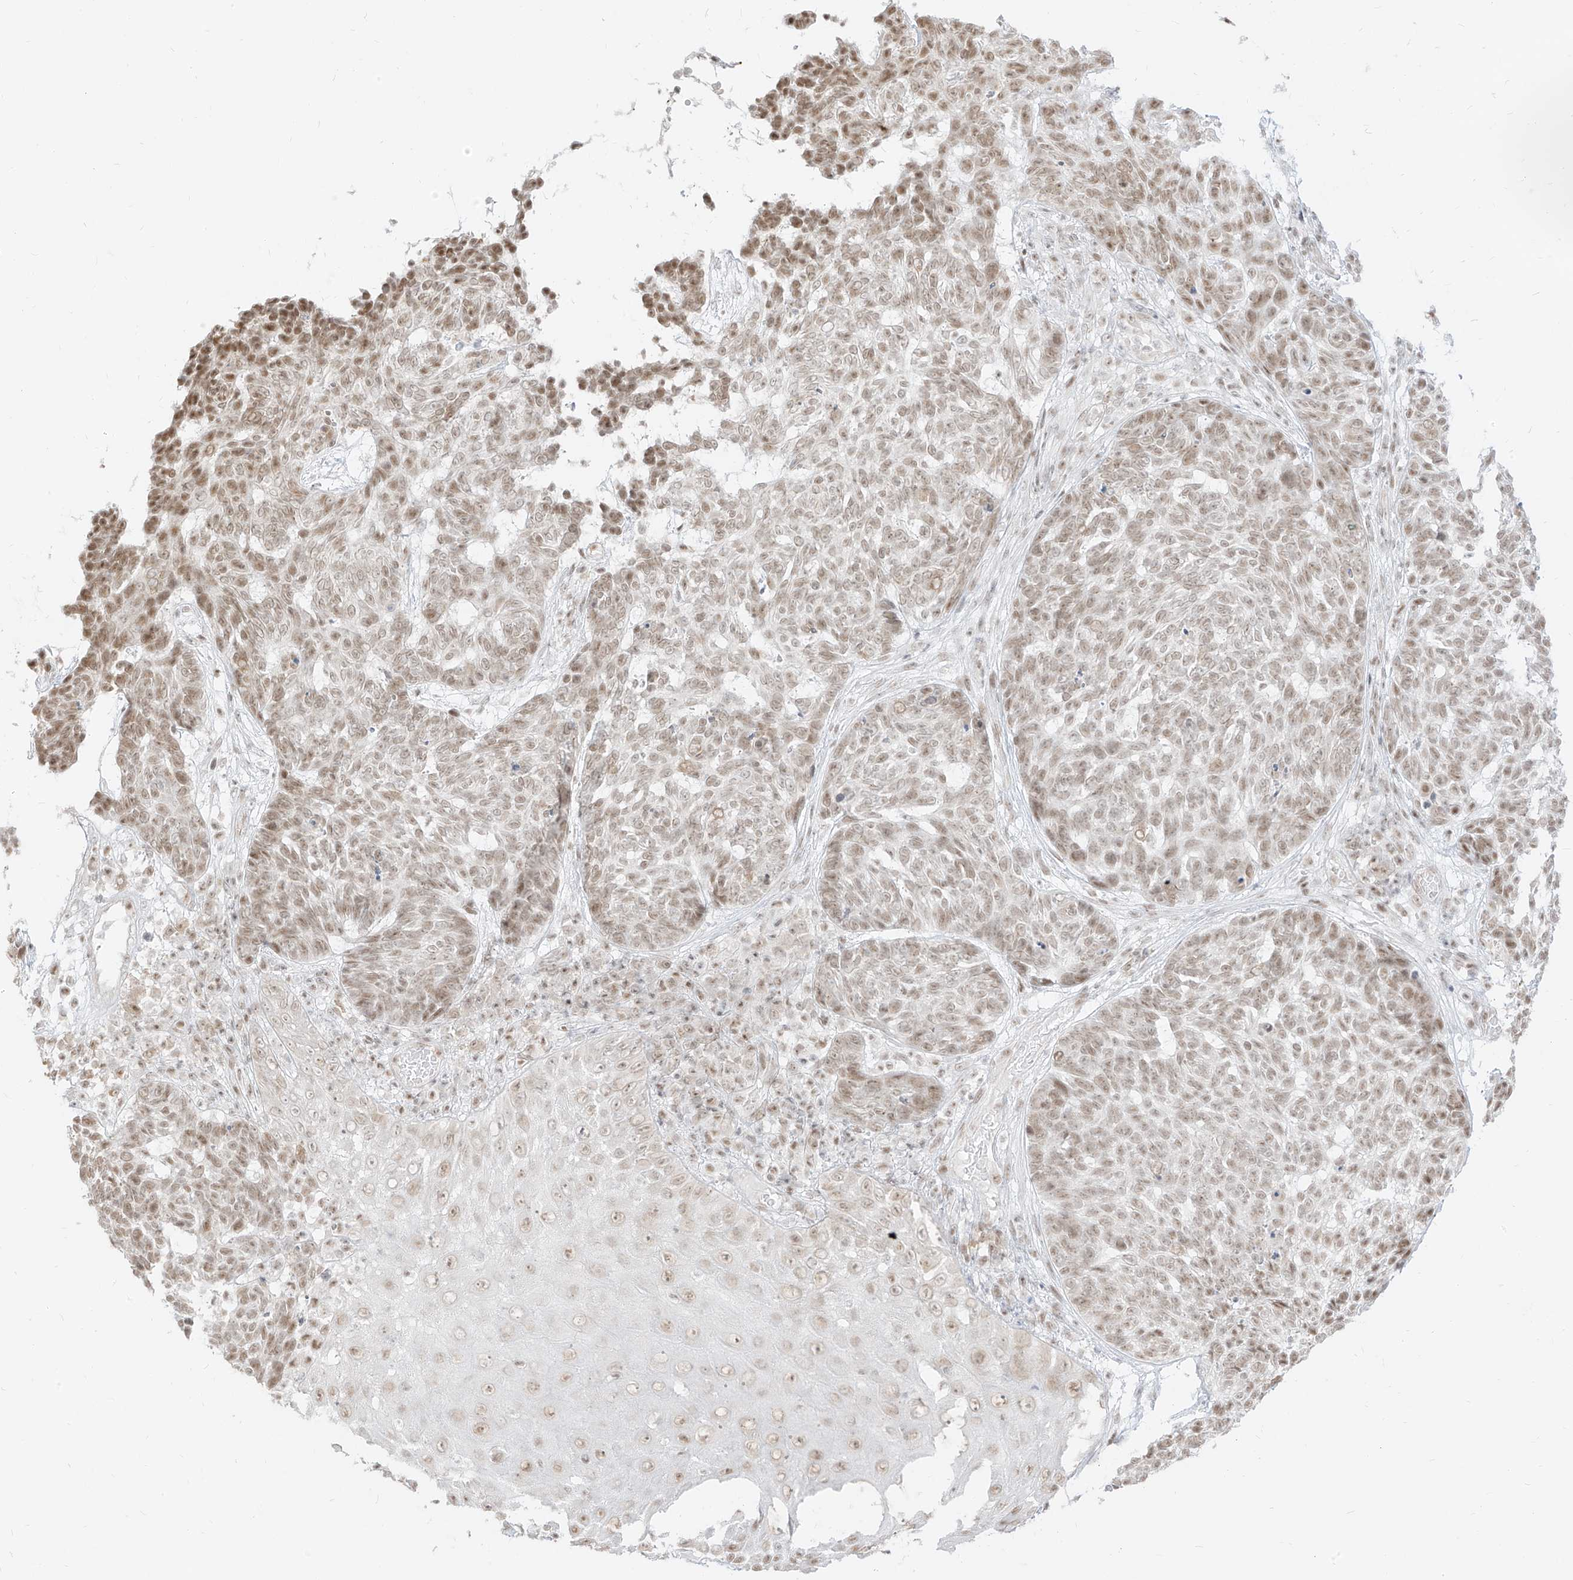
{"staining": {"intensity": "moderate", "quantity": ">75%", "location": "nuclear"}, "tissue": "skin cancer", "cell_type": "Tumor cells", "image_type": "cancer", "snomed": [{"axis": "morphology", "description": "Basal cell carcinoma"}, {"axis": "topography", "description": "Skin"}], "caption": "High-magnification brightfield microscopy of basal cell carcinoma (skin) stained with DAB (brown) and counterstained with hematoxylin (blue). tumor cells exhibit moderate nuclear positivity is identified in about>75% of cells. The staining was performed using DAB, with brown indicating positive protein expression. Nuclei are stained blue with hematoxylin.", "gene": "SUPT5H", "patient": {"sex": "male", "age": 85}}